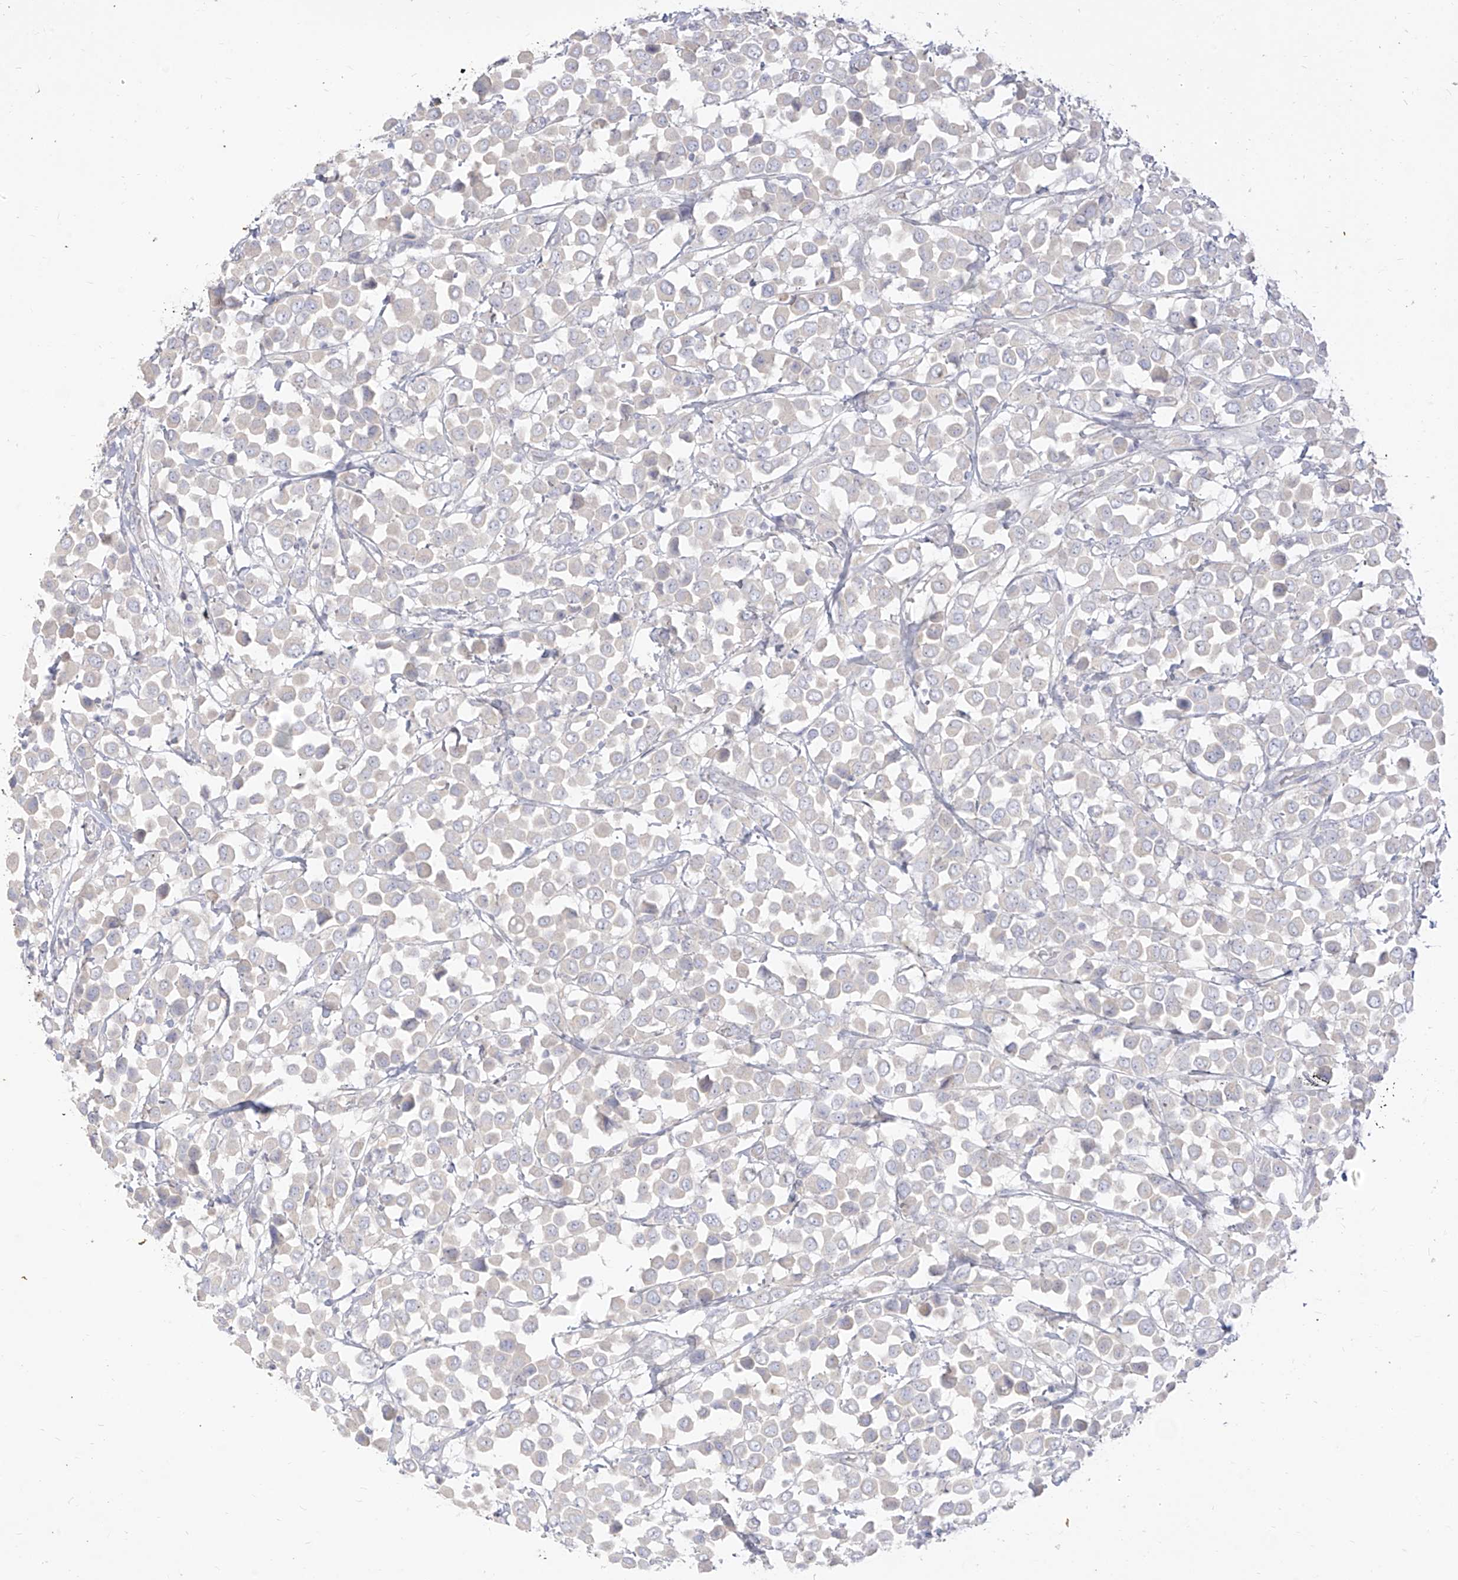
{"staining": {"intensity": "negative", "quantity": "none", "location": "none"}, "tissue": "breast cancer", "cell_type": "Tumor cells", "image_type": "cancer", "snomed": [{"axis": "morphology", "description": "Duct carcinoma"}, {"axis": "topography", "description": "Breast"}], "caption": "Tumor cells show no significant protein staining in intraductal carcinoma (breast). The staining was performed using DAB (3,3'-diaminobenzidine) to visualize the protein expression in brown, while the nuclei were stained in blue with hematoxylin (Magnification: 20x).", "gene": "ARHGEF40", "patient": {"sex": "female", "age": 61}}